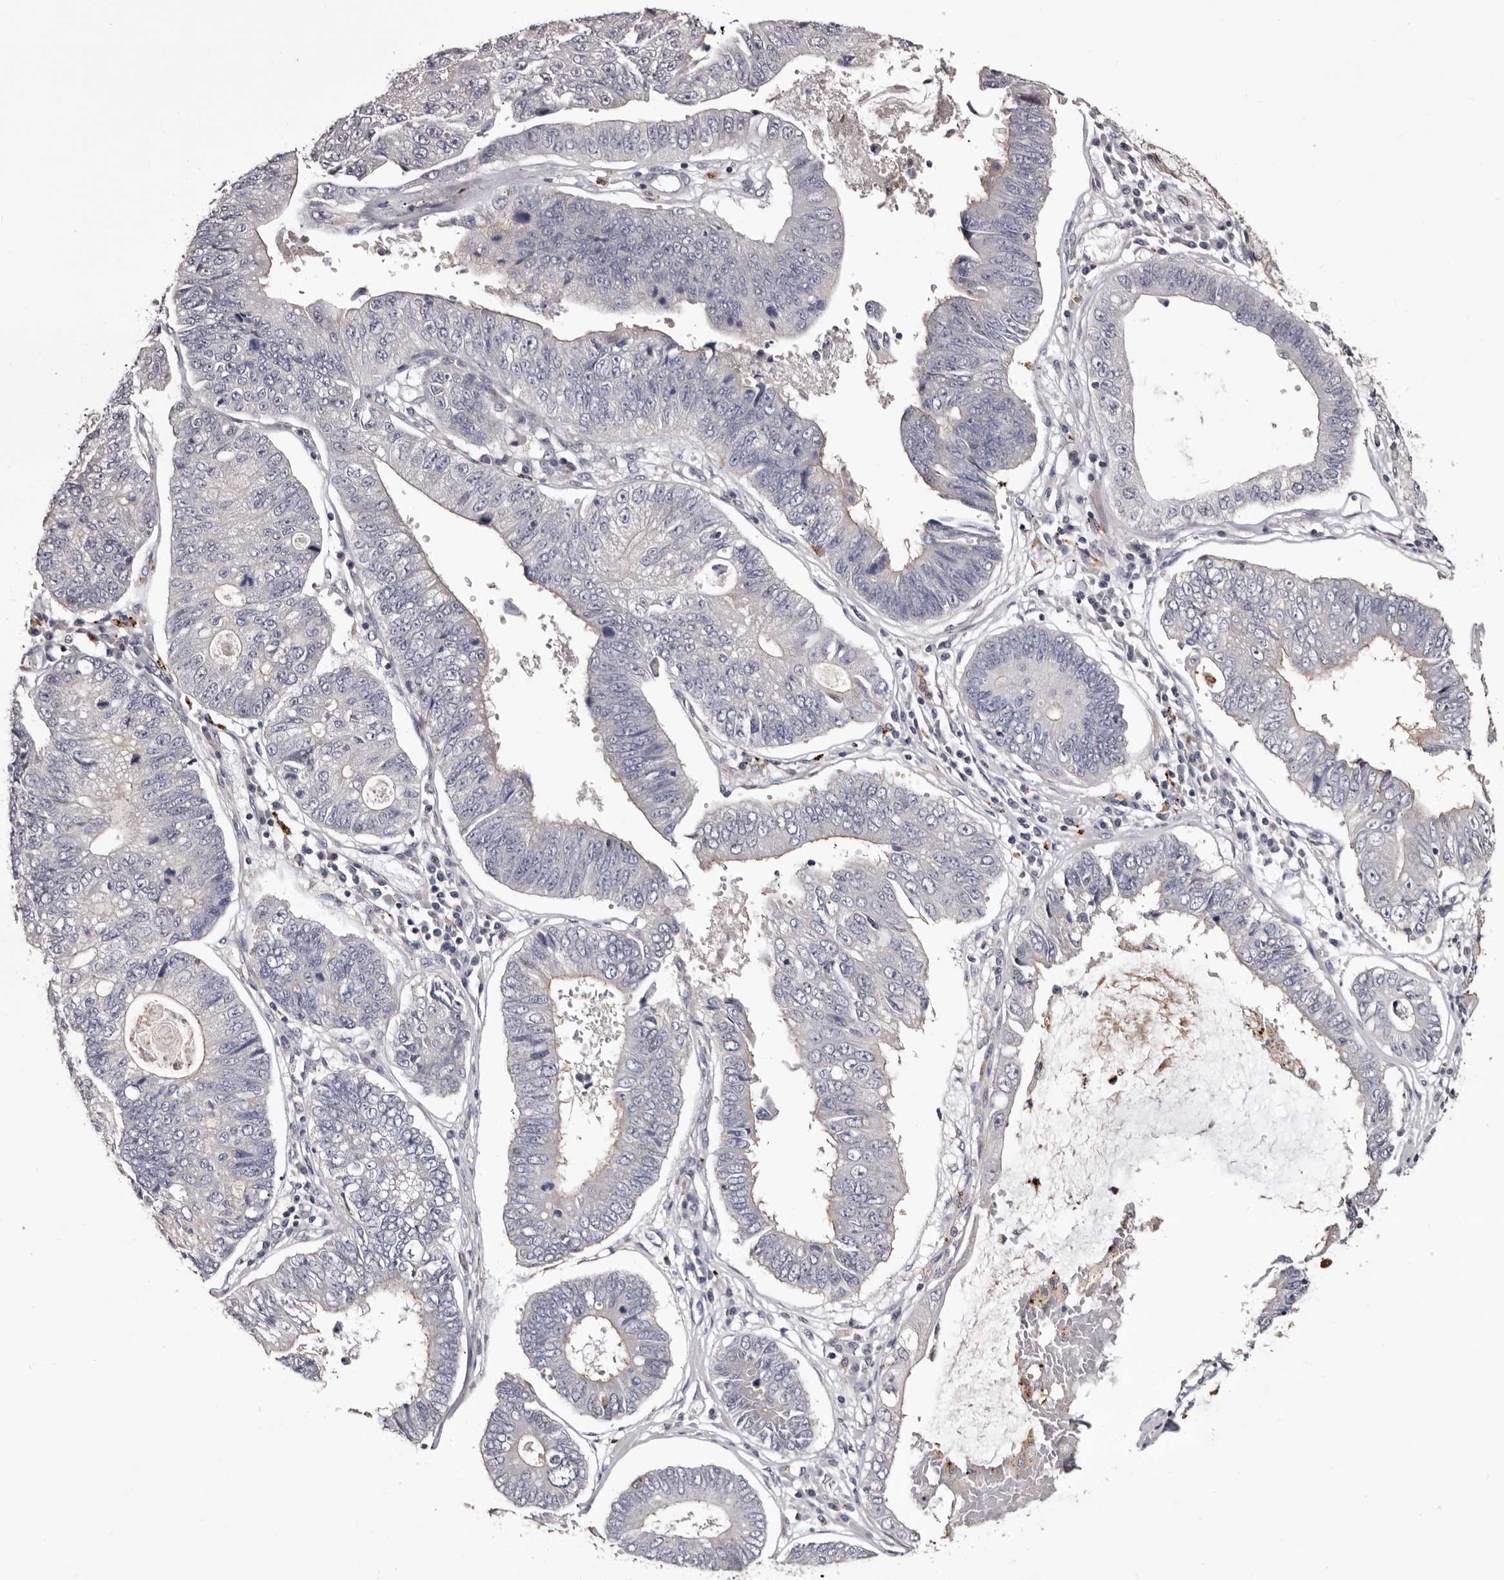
{"staining": {"intensity": "negative", "quantity": "none", "location": "none"}, "tissue": "stomach cancer", "cell_type": "Tumor cells", "image_type": "cancer", "snomed": [{"axis": "morphology", "description": "Adenocarcinoma, NOS"}, {"axis": "topography", "description": "Stomach"}], "caption": "A histopathology image of human stomach cancer (adenocarcinoma) is negative for staining in tumor cells.", "gene": "SLC10A4", "patient": {"sex": "male", "age": 59}}